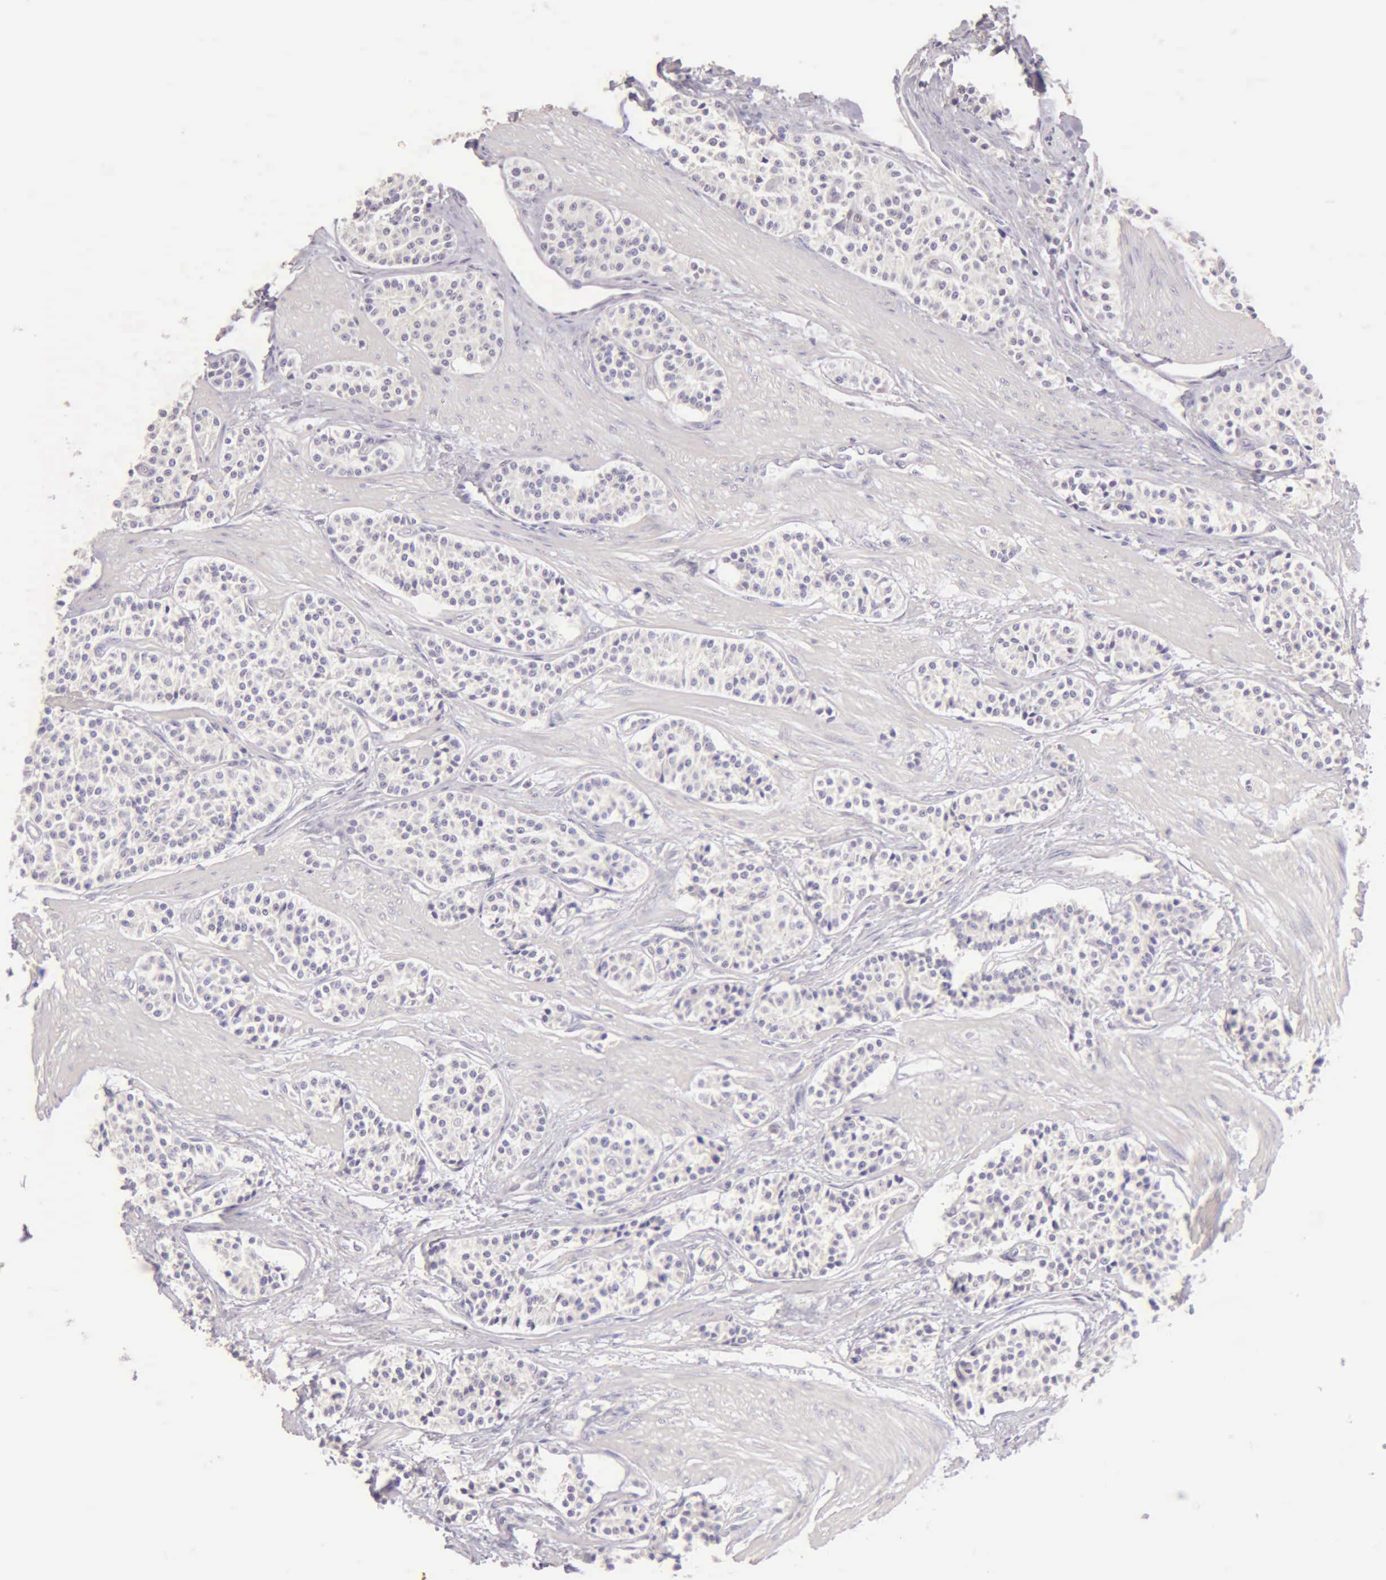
{"staining": {"intensity": "negative", "quantity": "none", "location": "none"}, "tissue": "carcinoid", "cell_type": "Tumor cells", "image_type": "cancer", "snomed": [{"axis": "morphology", "description": "Carcinoid, malignant, NOS"}, {"axis": "topography", "description": "Stomach"}], "caption": "Tumor cells are negative for protein expression in human malignant carcinoid.", "gene": "ESR1", "patient": {"sex": "female", "age": 76}}